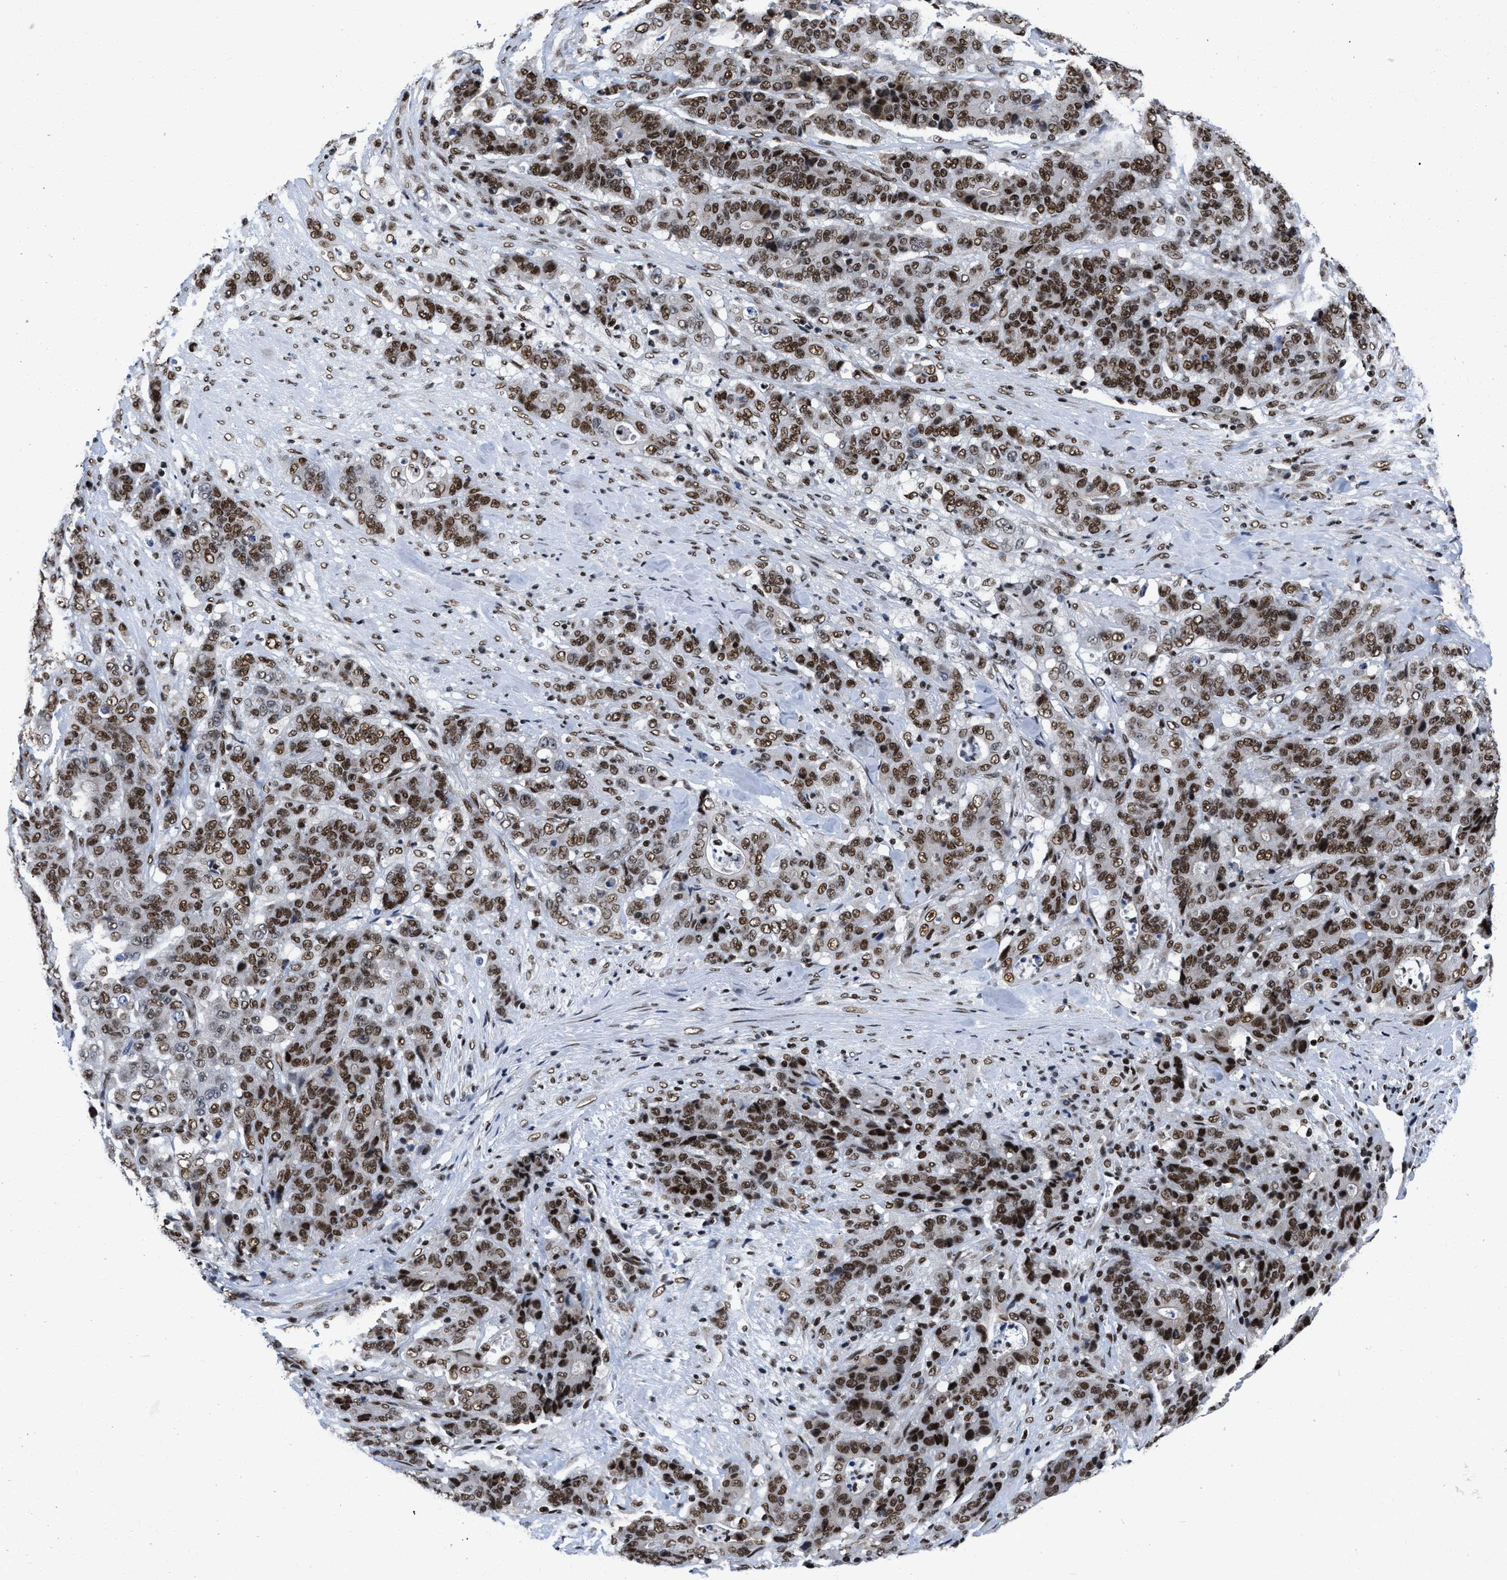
{"staining": {"intensity": "strong", "quantity": ">75%", "location": "nuclear"}, "tissue": "stomach cancer", "cell_type": "Tumor cells", "image_type": "cancer", "snomed": [{"axis": "morphology", "description": "Adenocarcinoma, NOS"}, {"axis": "topography", "description": "Stomach"}], "caption": "The histopathology image displays a brown stain indicating the presence of a protein in the nuclear of tumor cells in adenocarcinoma (stomach).", "gene": "CREB1", "patient": {"sex": "female", "age": 73}}